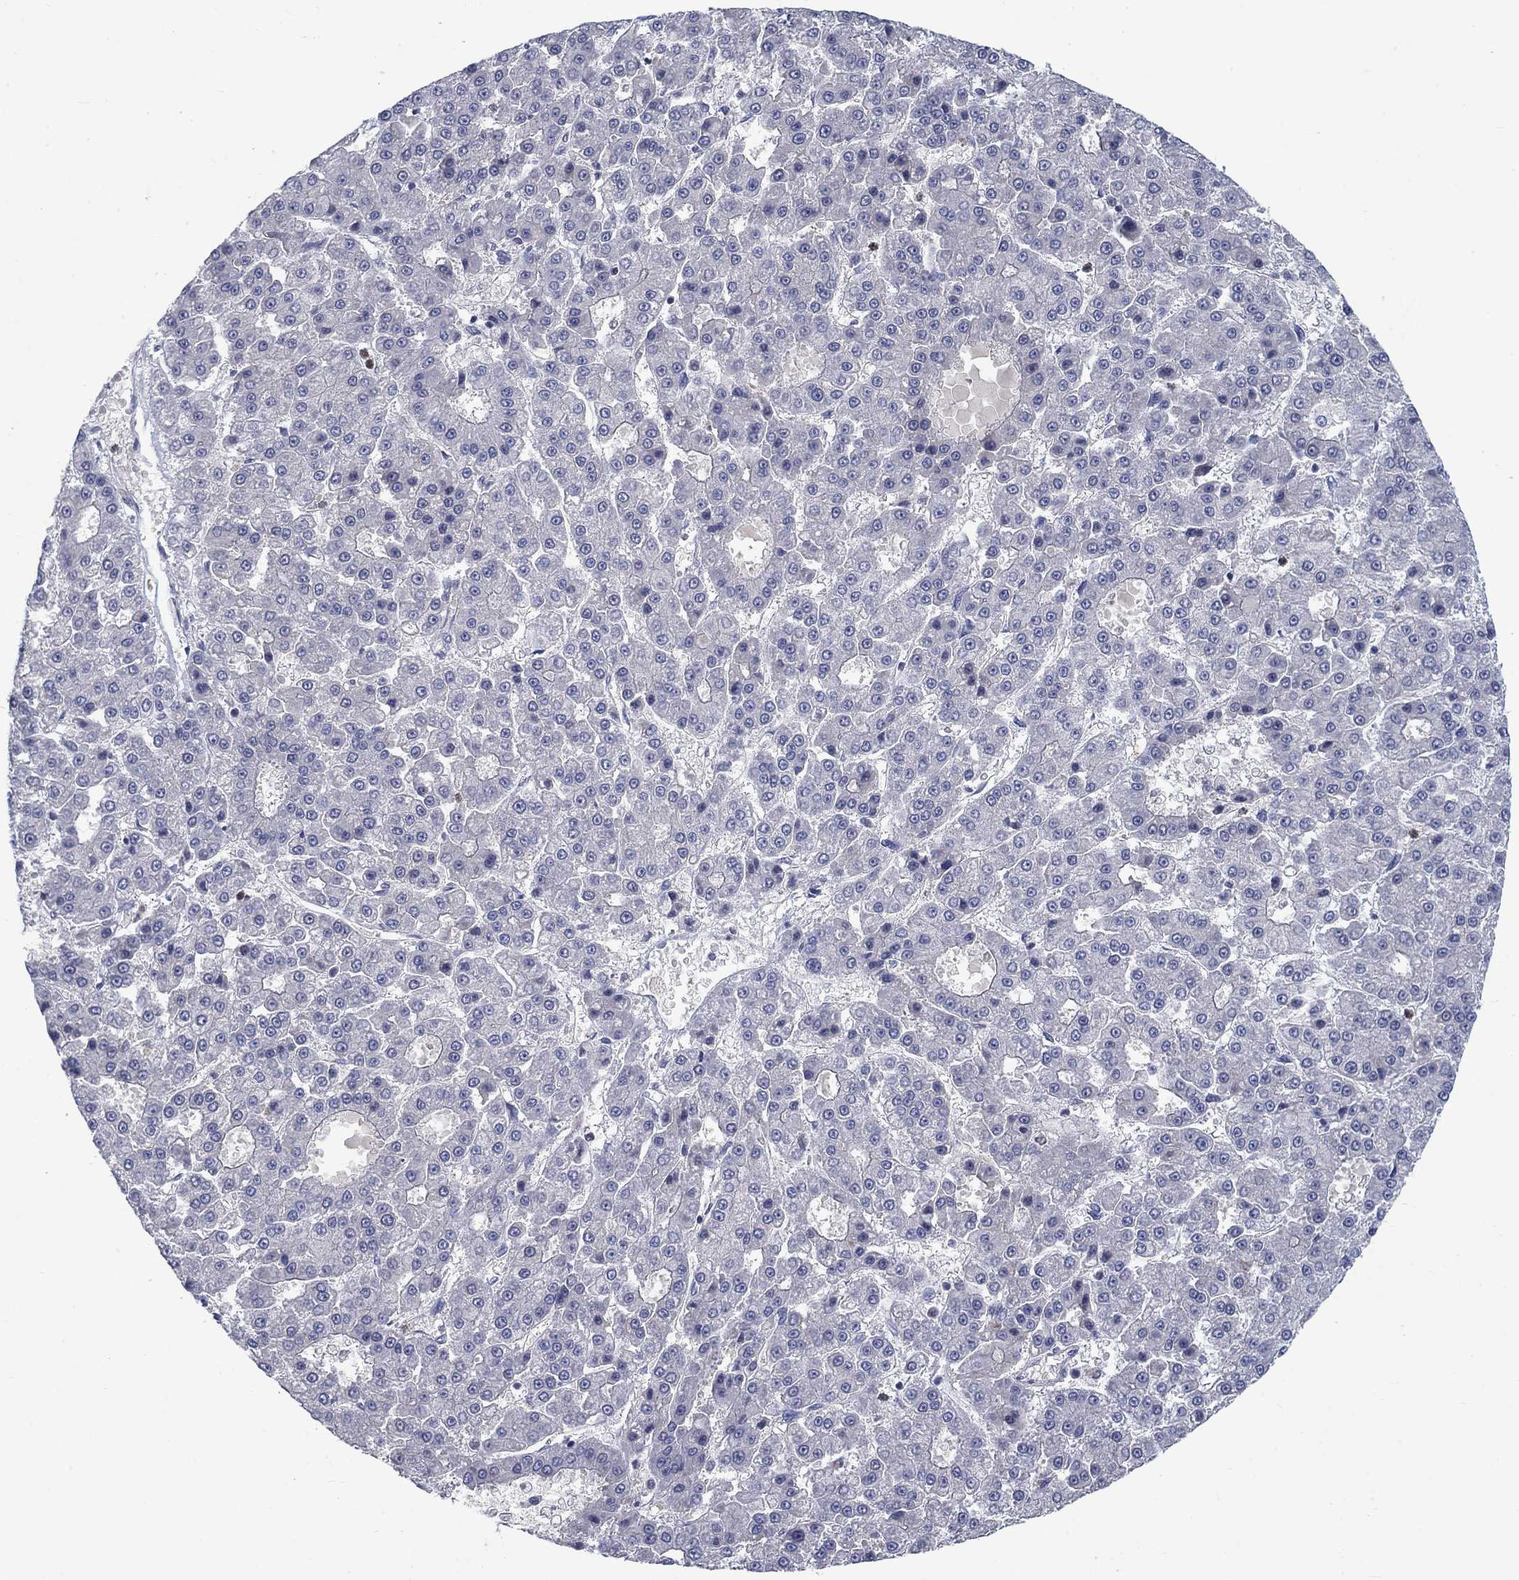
{"staining": {"intensity": "negative", "quantity": "none", "location": "none"}, "tissue": "liver cancer", "cell_type": "Tumor cells", "image_type": "cancer", "snomed": [{"axis": "morphology", "description": "Carcinoma, Hepatocellular, NOS"}, {"axis": "topography", "description": "Liver"}], "caption": "This micrograph is of liver cancer stained with immunohistochemistry to label a protein in brown with the nuclei are counter-stained blue. There is no expression in tumor cells. (DAB immunohistochemistry, high magnification).", "gene": "KIF15", "patient": {"sex": "male", "age": 70}}